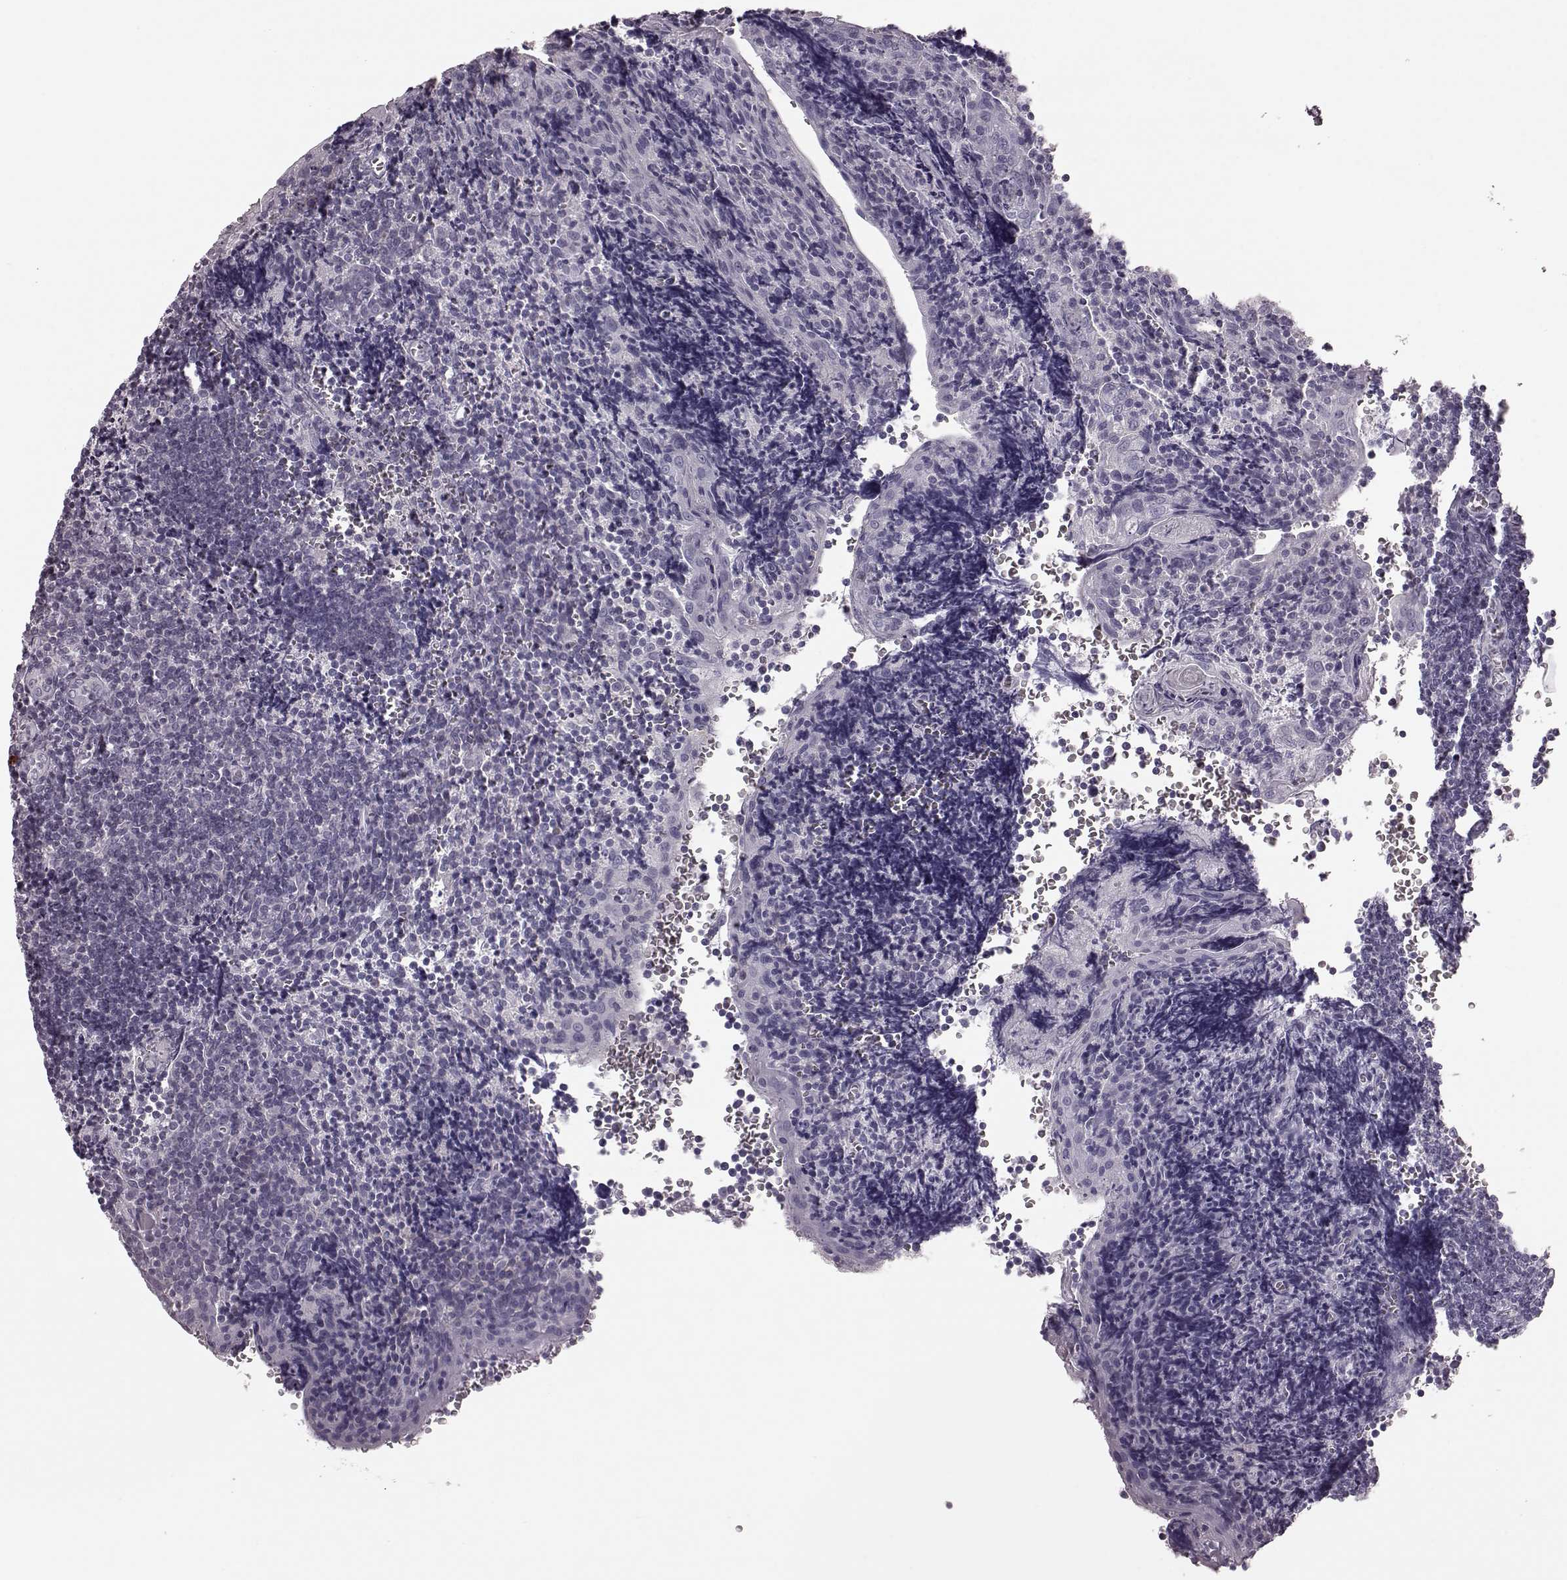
{"staining": {"intensity": "negative", "quantity": "none", "location": "none"}, "tissue": "tonsil", "cell_type": "Germinal center cells", "image_type": "normal", "snomed": [{"axis": "morphology", "description": "Normal tissue, NOS"}, {"axis": "morphology", "description": "Inflammation, NOS"}, {"axis": "topography", "description": "Tonsil"}], "caption": "IHC micrograph of normal human tonsil stained for a protein (brown), which reveals no staining in germinal center cells.", "gene": "CRYBA2", "patient": {"sex": "female", "age": 31}}